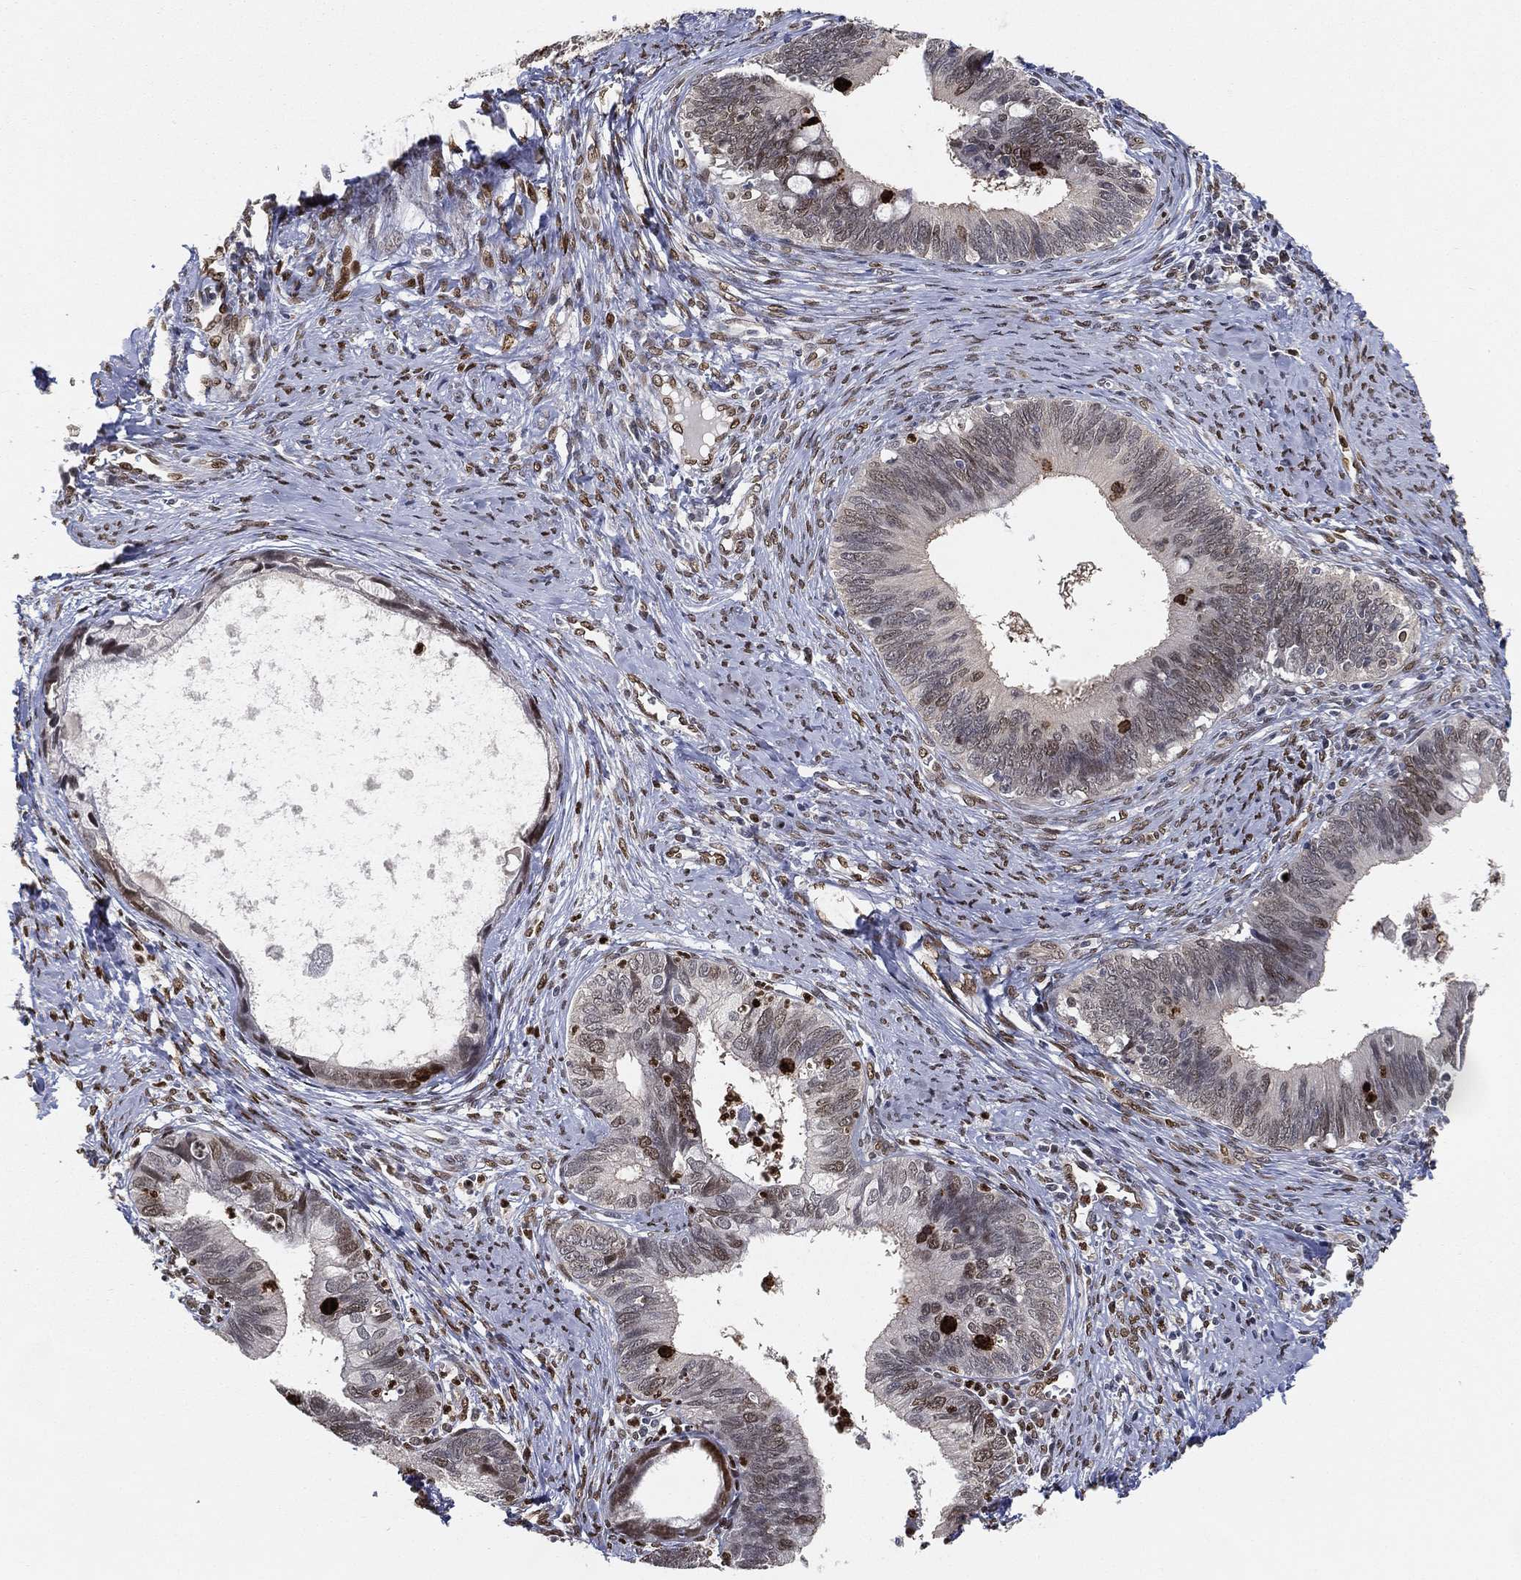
{"staining": {"intensity": "strong", "quantity": "<25%", "location": "nuclear"}, "tissue": "cervical cancer", "cell_type": "Tumor cells", "image_type": "cancer", "snomed": [{"axis": "morphology", "description": "Adenocarcinoma, NOS"}, {"axis": "topography", "description": "Cervix"}], "caption": "An image of human adenocarcinoma (cervical) stained for a protein displays strong nuclear brown staining in tumor cells. The staining is performed using DAB brown chromogen to label protein expression. The nuclei are counter-stained blue using hematoxylin.", "gene": "LMNB1", "patient": {"sex": "female", "age": 42}}